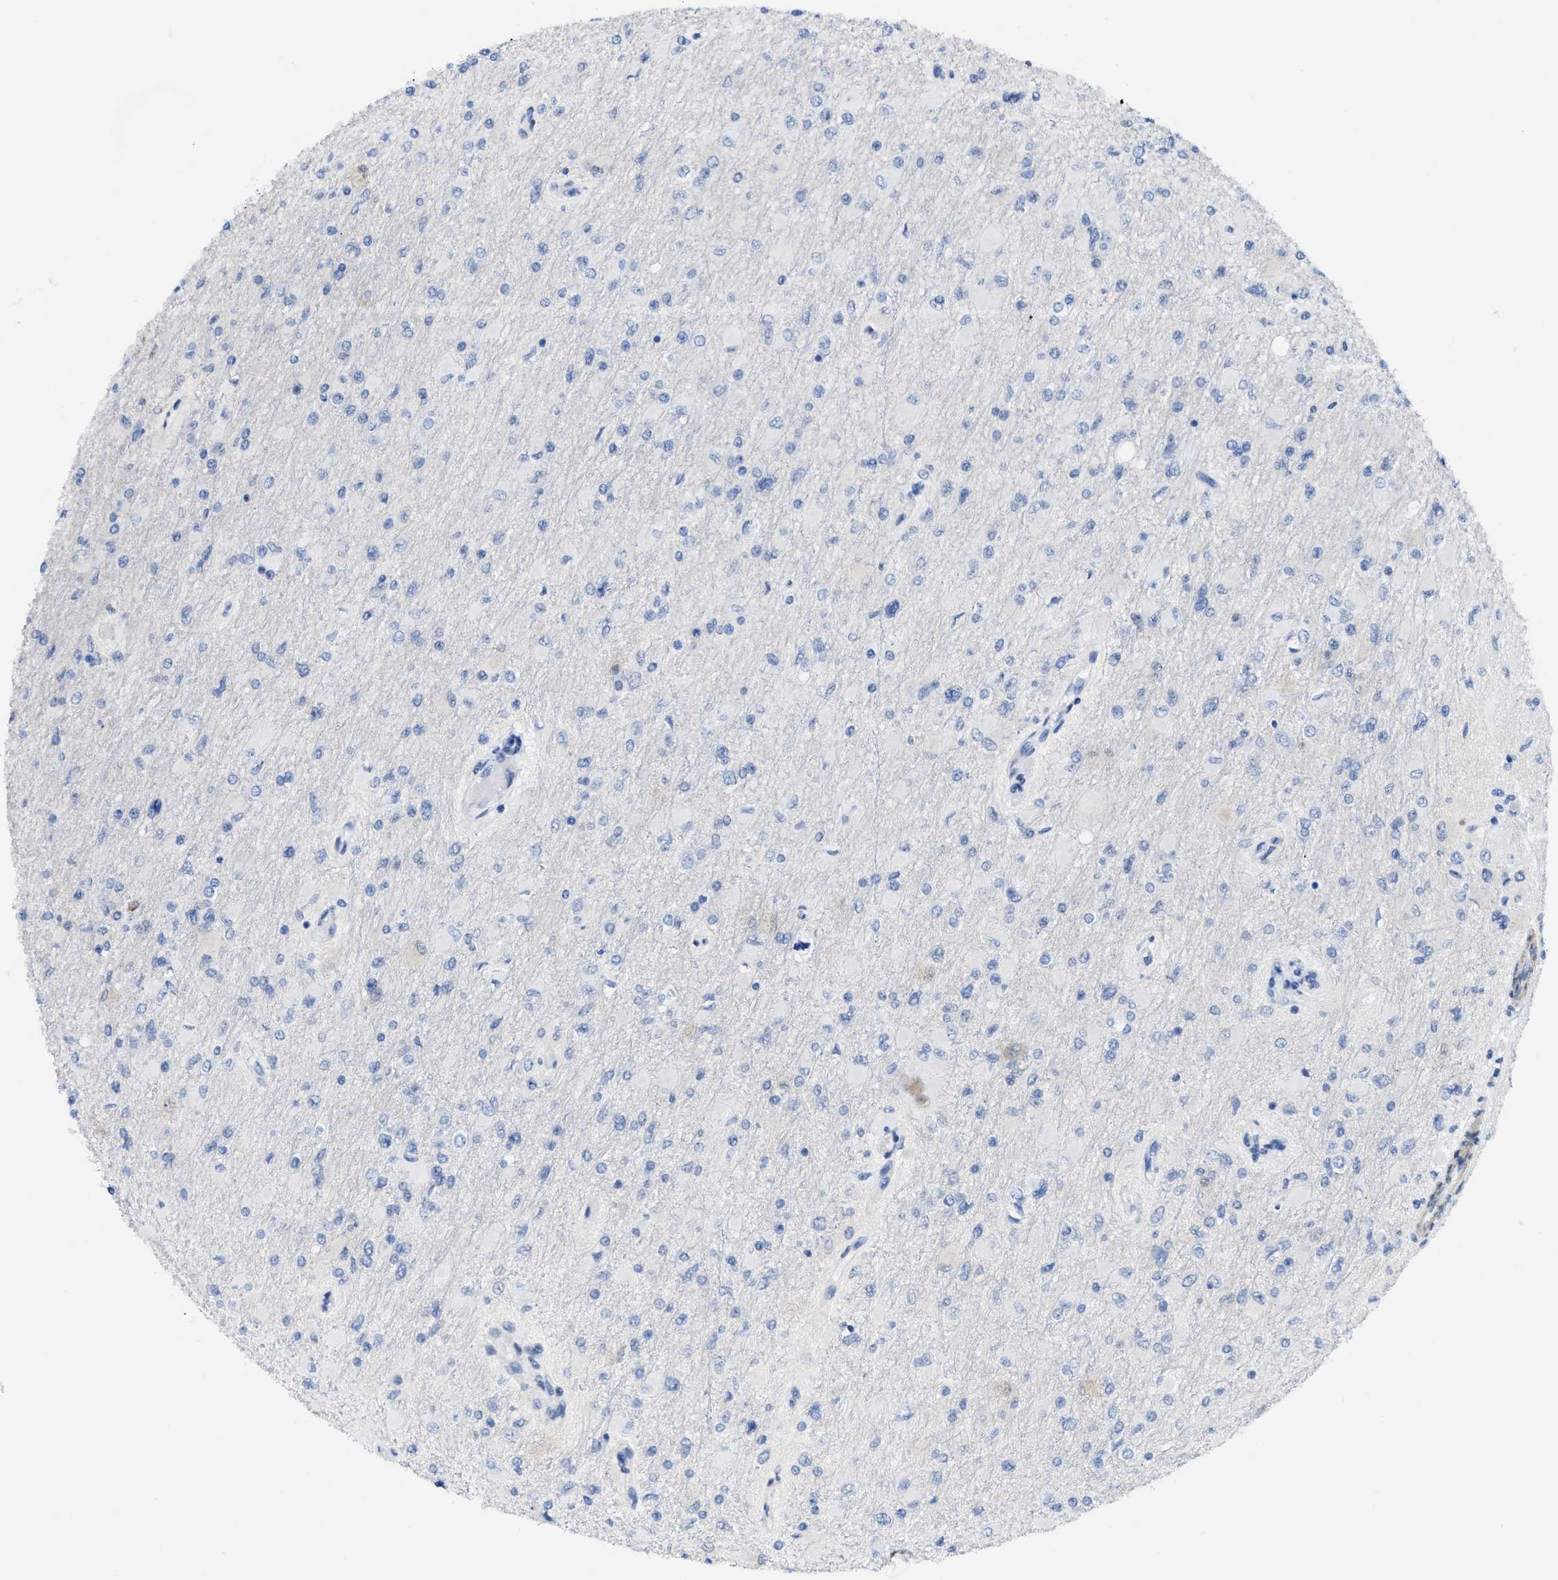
{"staining": {"intensity": "negative", "quantity": "none", "location": "none"}, "tissue": "glioma", "cell_type": "Tumor cells", "image_type": "cancer", "snomed": [{"axis": "morphology", "description": "Glioma, malignant, High grade"}, {"axis": "topography", "description": "Cerebral cortex"}], "caption": "The IHC image has no significant positivity in tumor cells of malignant high-grade glioma tissue.", "gene": "TUB", "patient": {"sex": "female", "age": 36}}